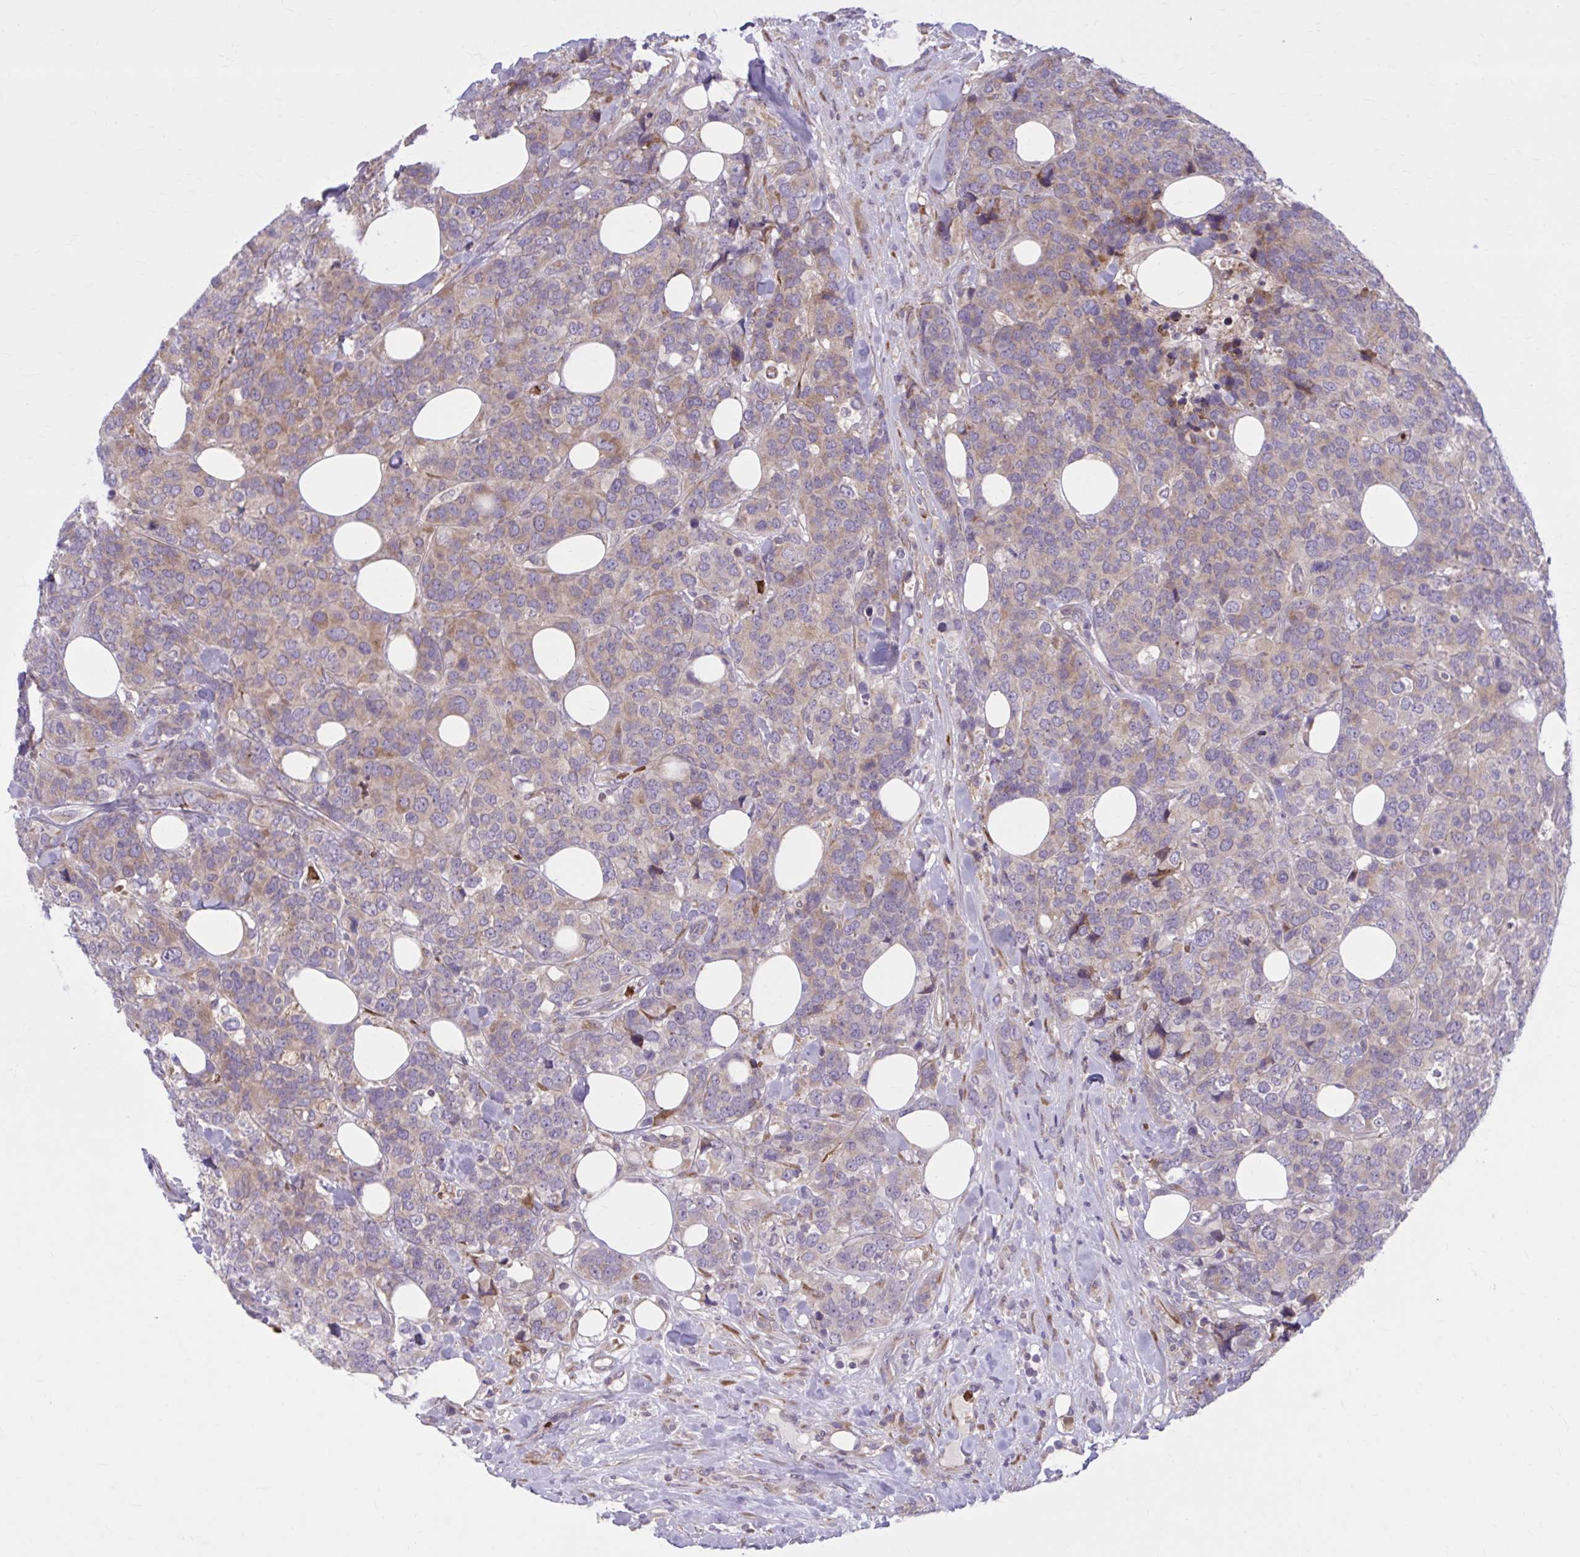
{"staining": {"intensity": "weak", "quantity": ">75%", "location": "cytoplasmic/membranous"}, "tissue": "breast cancer", "cell_type": "Tumor cells", "image_type": "cancer", "snomed": [{"axis": "morphology", "description": "Lobular carcinoma"}, {"axis": "topography", "description": "Breast"}], "caption": "Human breast lobular carcinoma stained for a protein (brown) demonstrates weak cytoplasmic/membranous positive positivity in about >75% of tumor cells.", "gene": "SNF8", "patient": {"sex": "female", "age": 59}}